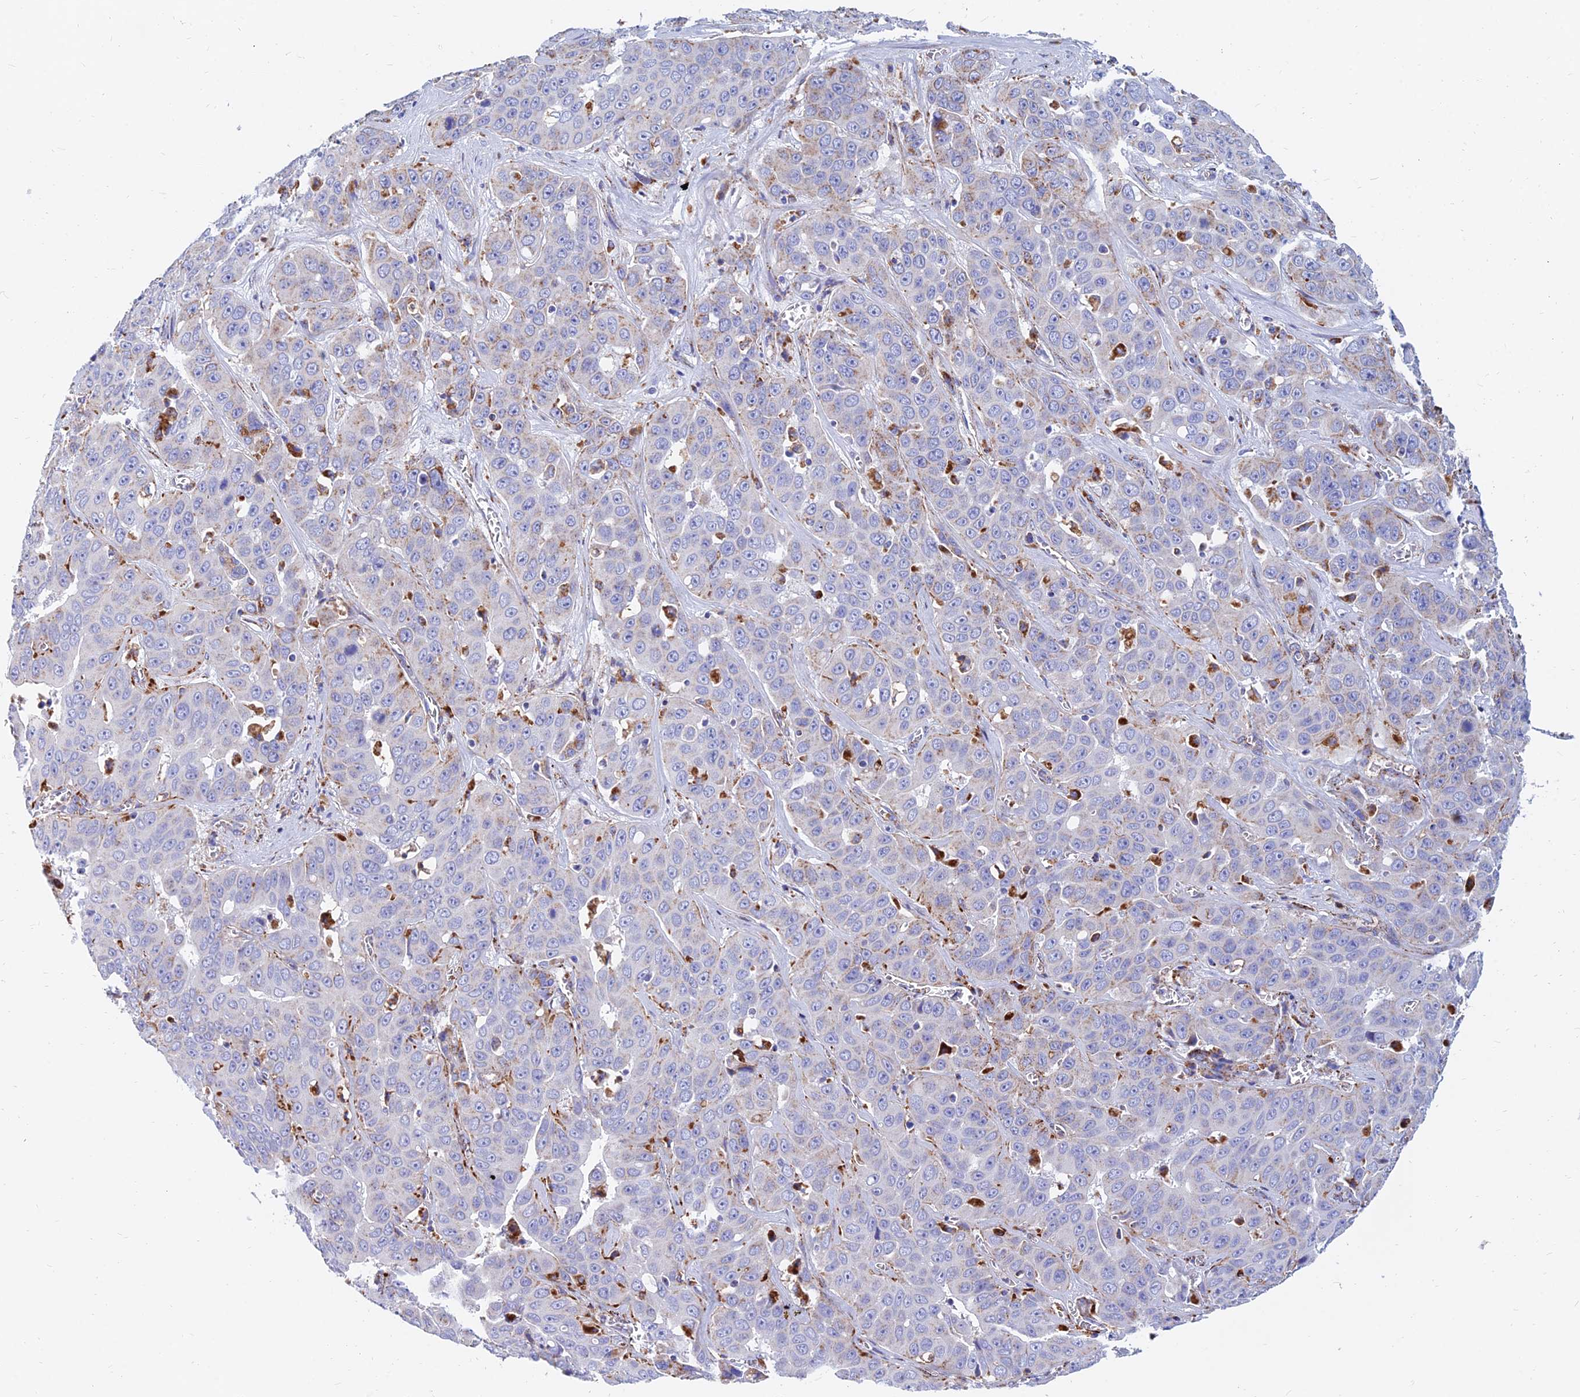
{"staining": {"intensity": "moderate", "quantity": "<25%", "location": "cytoplasmic/membranous"}, "tissue": "liver cancer", "cell_type": "Tumor cells", "image_type": "cancer", "snomed": [{"axis": "morphology", "description": "Cholangiocarcinoma"}, {"axis": "topography", "description": "Liver"}], "caption": "Approximately <25% of tumor cells in human cholangiocarcinoma (liver) display moderate cytoplasmic/membranous protein expression as visualized by brown immunohistochemical staining.", "gene": "SPNS1", "patient": {"sex": "female", "age": 52}}